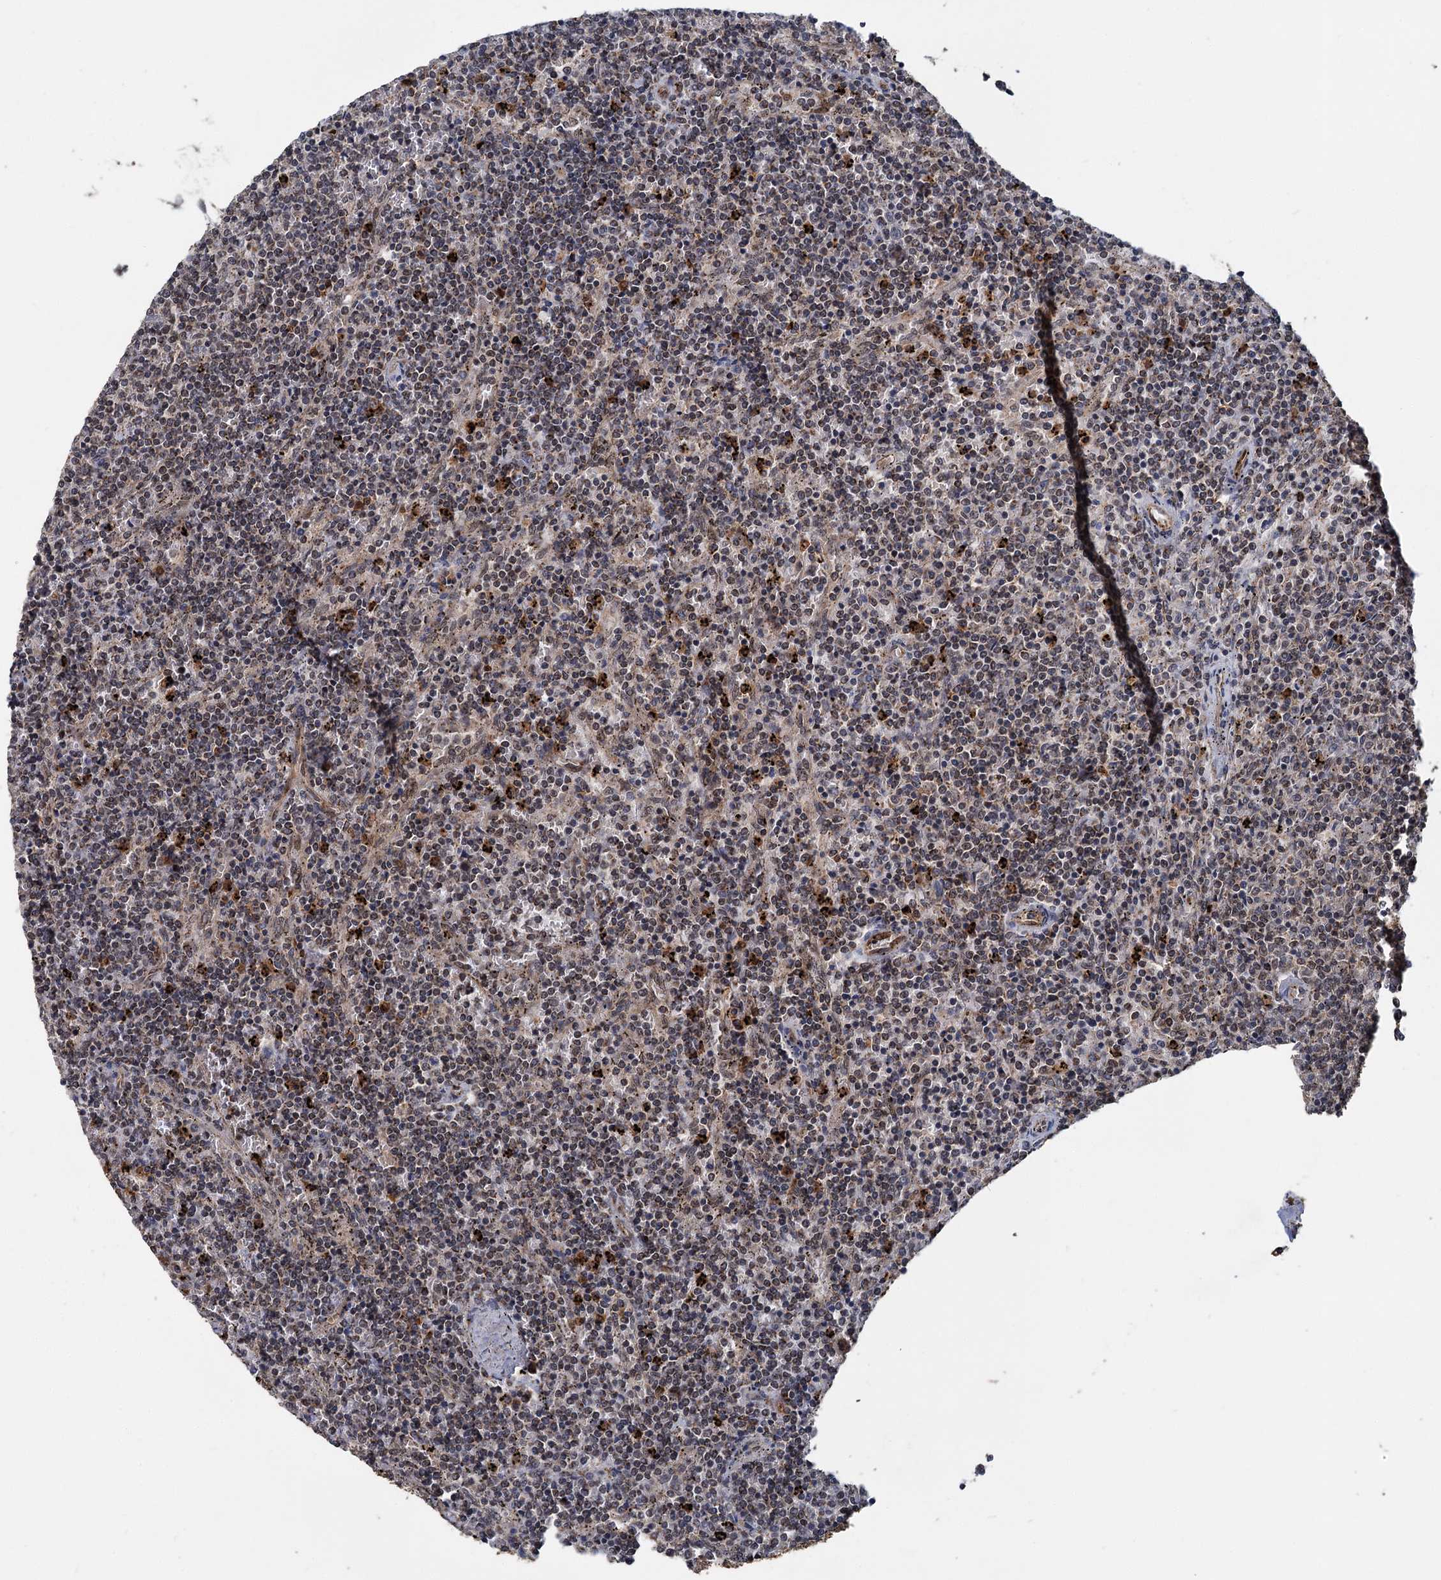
{"staining": {"intensity": "weak", "quantity": "25%-75%", "location": "nuclear"}, "tissue": "lymphoma", "cell_type": "Tumor cells", "image_type": "cancer", "snomed": [{"axis": "morphology", "description": "Malignant lymphoma, non-Hodgkin's type, Low grade"}, {"axis": "topography", "description": "Spleen"}], "caption": "Lymphoma stained with a protein marker demonstrates weak staining in tumor cells.", "gene": "KANSL2", "patient": {"sex": "female", "age": 50}}